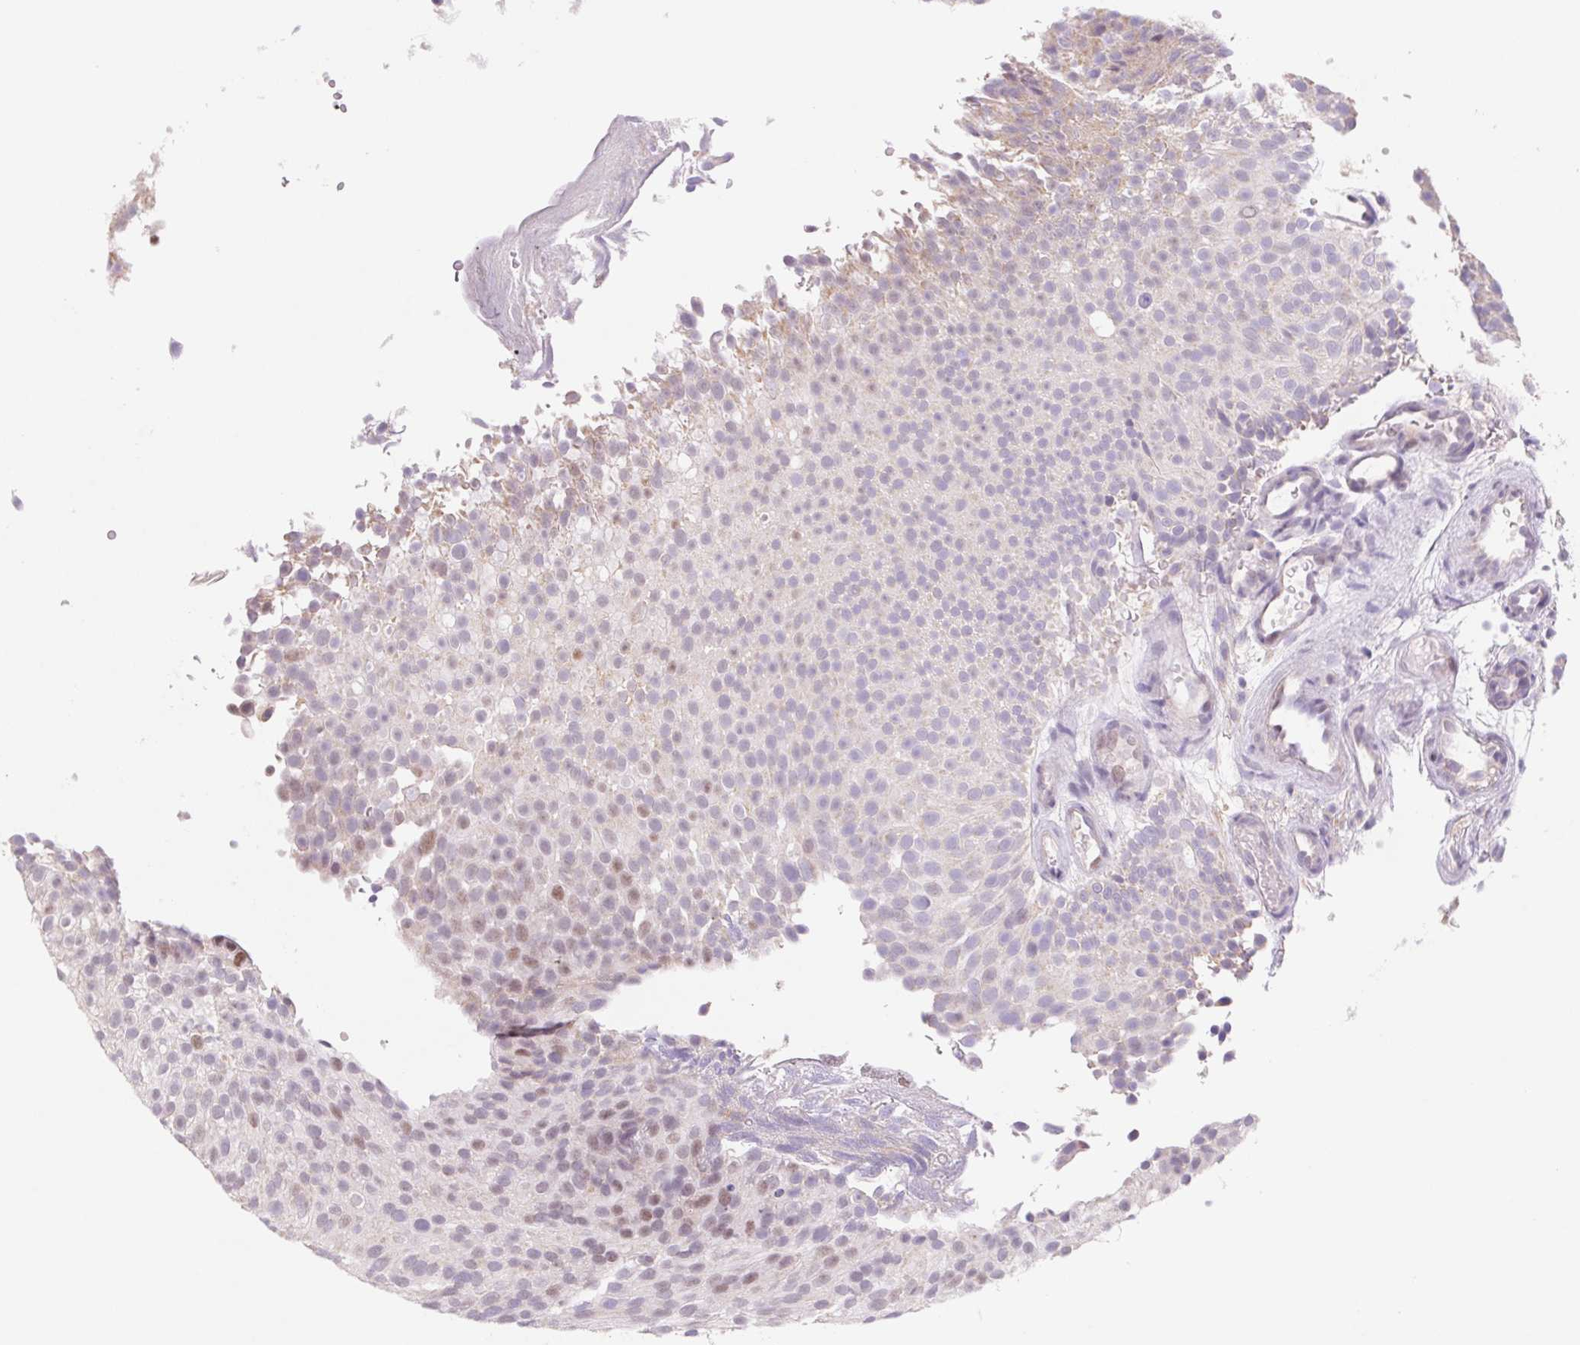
{"staining": {"intensity": "moderate", "quantity": "<25%", "location": "nuclear"}, "tissue": "urothelial cancer", "cell_type": "Tumor cells", "image_type": "cancer", "snomed": [{"axis": "morphology", "description": "Urothelial carcinoma, Low grade"}, {"axis": "topography", "description": "Urinary bladder"}], "caption": "The immunohistochemical stain labels moderate nuclear expression in tumor cells of urothelial cancer tissue.", "gene": "DPPA5", "patient": {"sex": "male", "age": 78}}